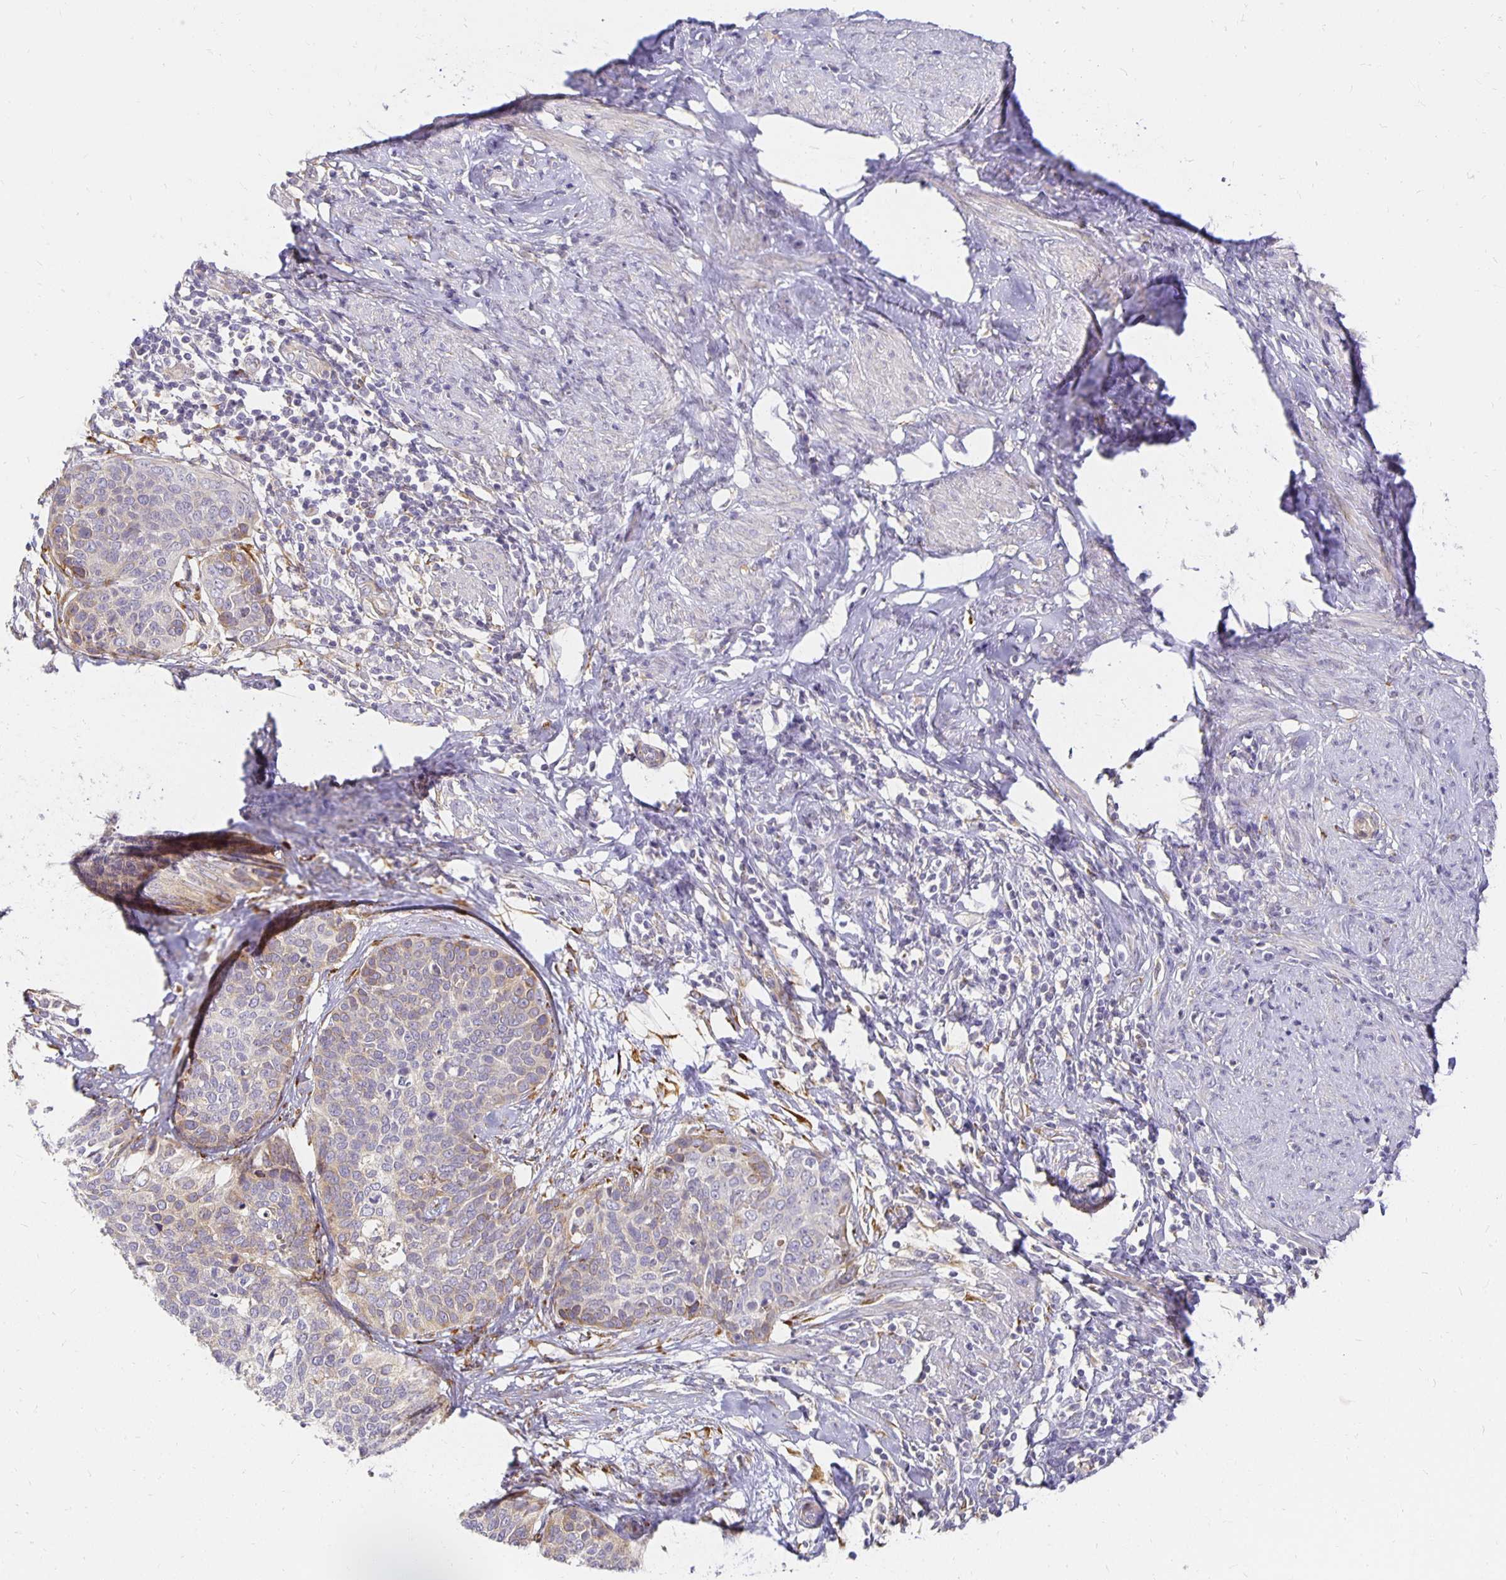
{"staining": {"intensity": "weak", "quantity": "25%-75%", "location": "cytoplasmic/membranous"}, "tissue": "cervical cancer", "cell_type": "Tumor cells", "image_type": "cancer", "snomed": [{"axis": "morphology", "description": "Squamous cell carcinoma, NOS"}, {"axis": "topography", "description": "Cervix"}], "caption": "Immunohistochemistry (IHC) (DAB (3,3'-diaminobenzidine)) staining of human cervical squamous cell carcinoma exhibits weak cytoplasmic/membranous protein staining in about 25%-75% of tumor cells. (IHC, brightfield microscopy, high magnification).", "gene": "PLOD1", "patient": {"sex": "female", "age": 69}}